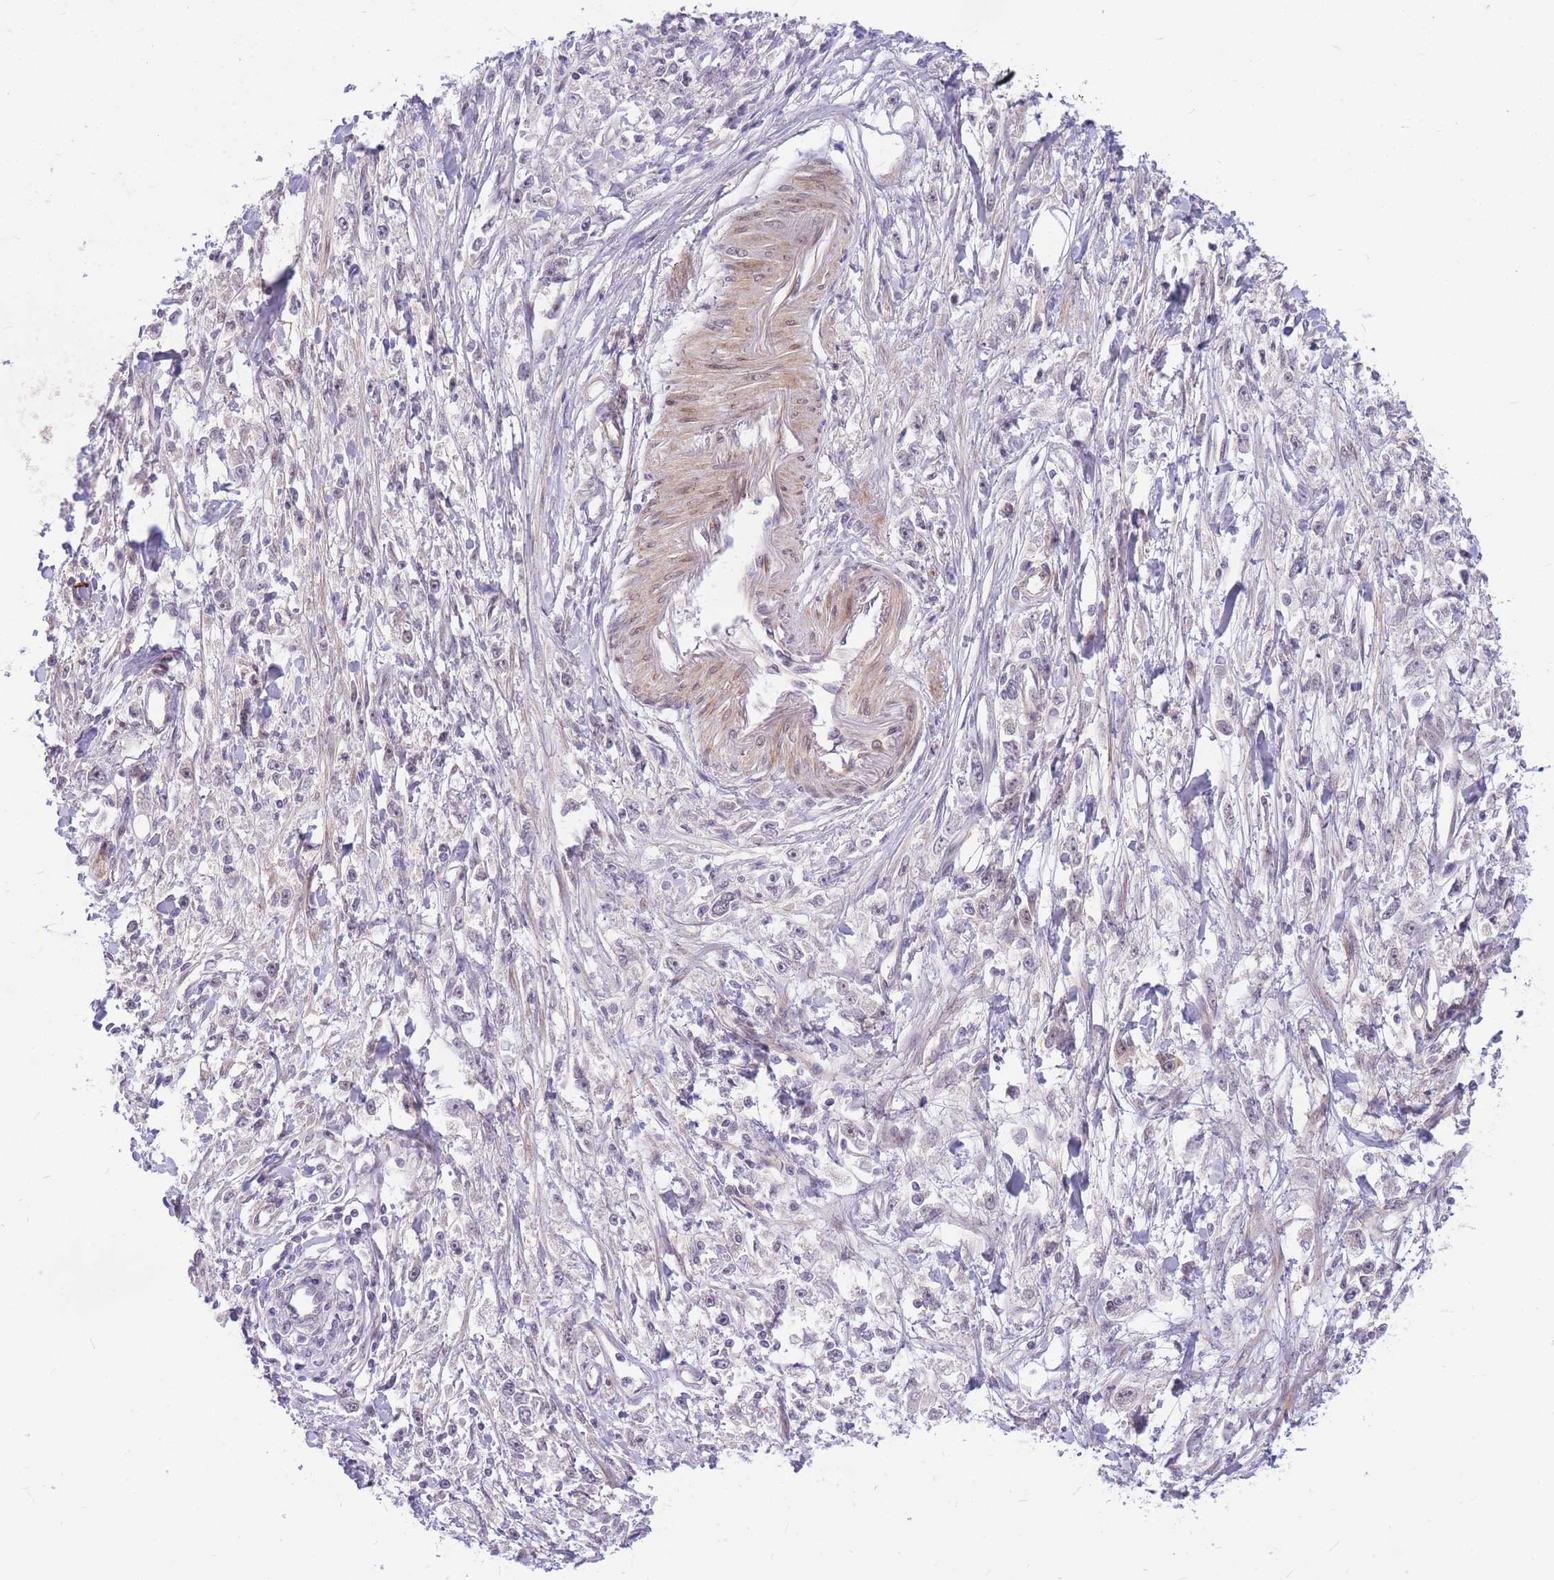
{"staining": {"intensity": "negative", "quantity": "none", "location": "none"}, "tissue": "stomach cancer", "cell_type": "Tumor cells", "image_type": "cancer", "snomed": [{"axis": "morphology", "description": "Adenocarcinoma, NOS"}, {"axis": "topography", "description": "Stomach"}], "caption": "A histopathology image of human stomach adenocarcinoma is negative for staining in tumor cells.", "gene": "ERCC2", "patient": {"sex": "female", "age": 59}}